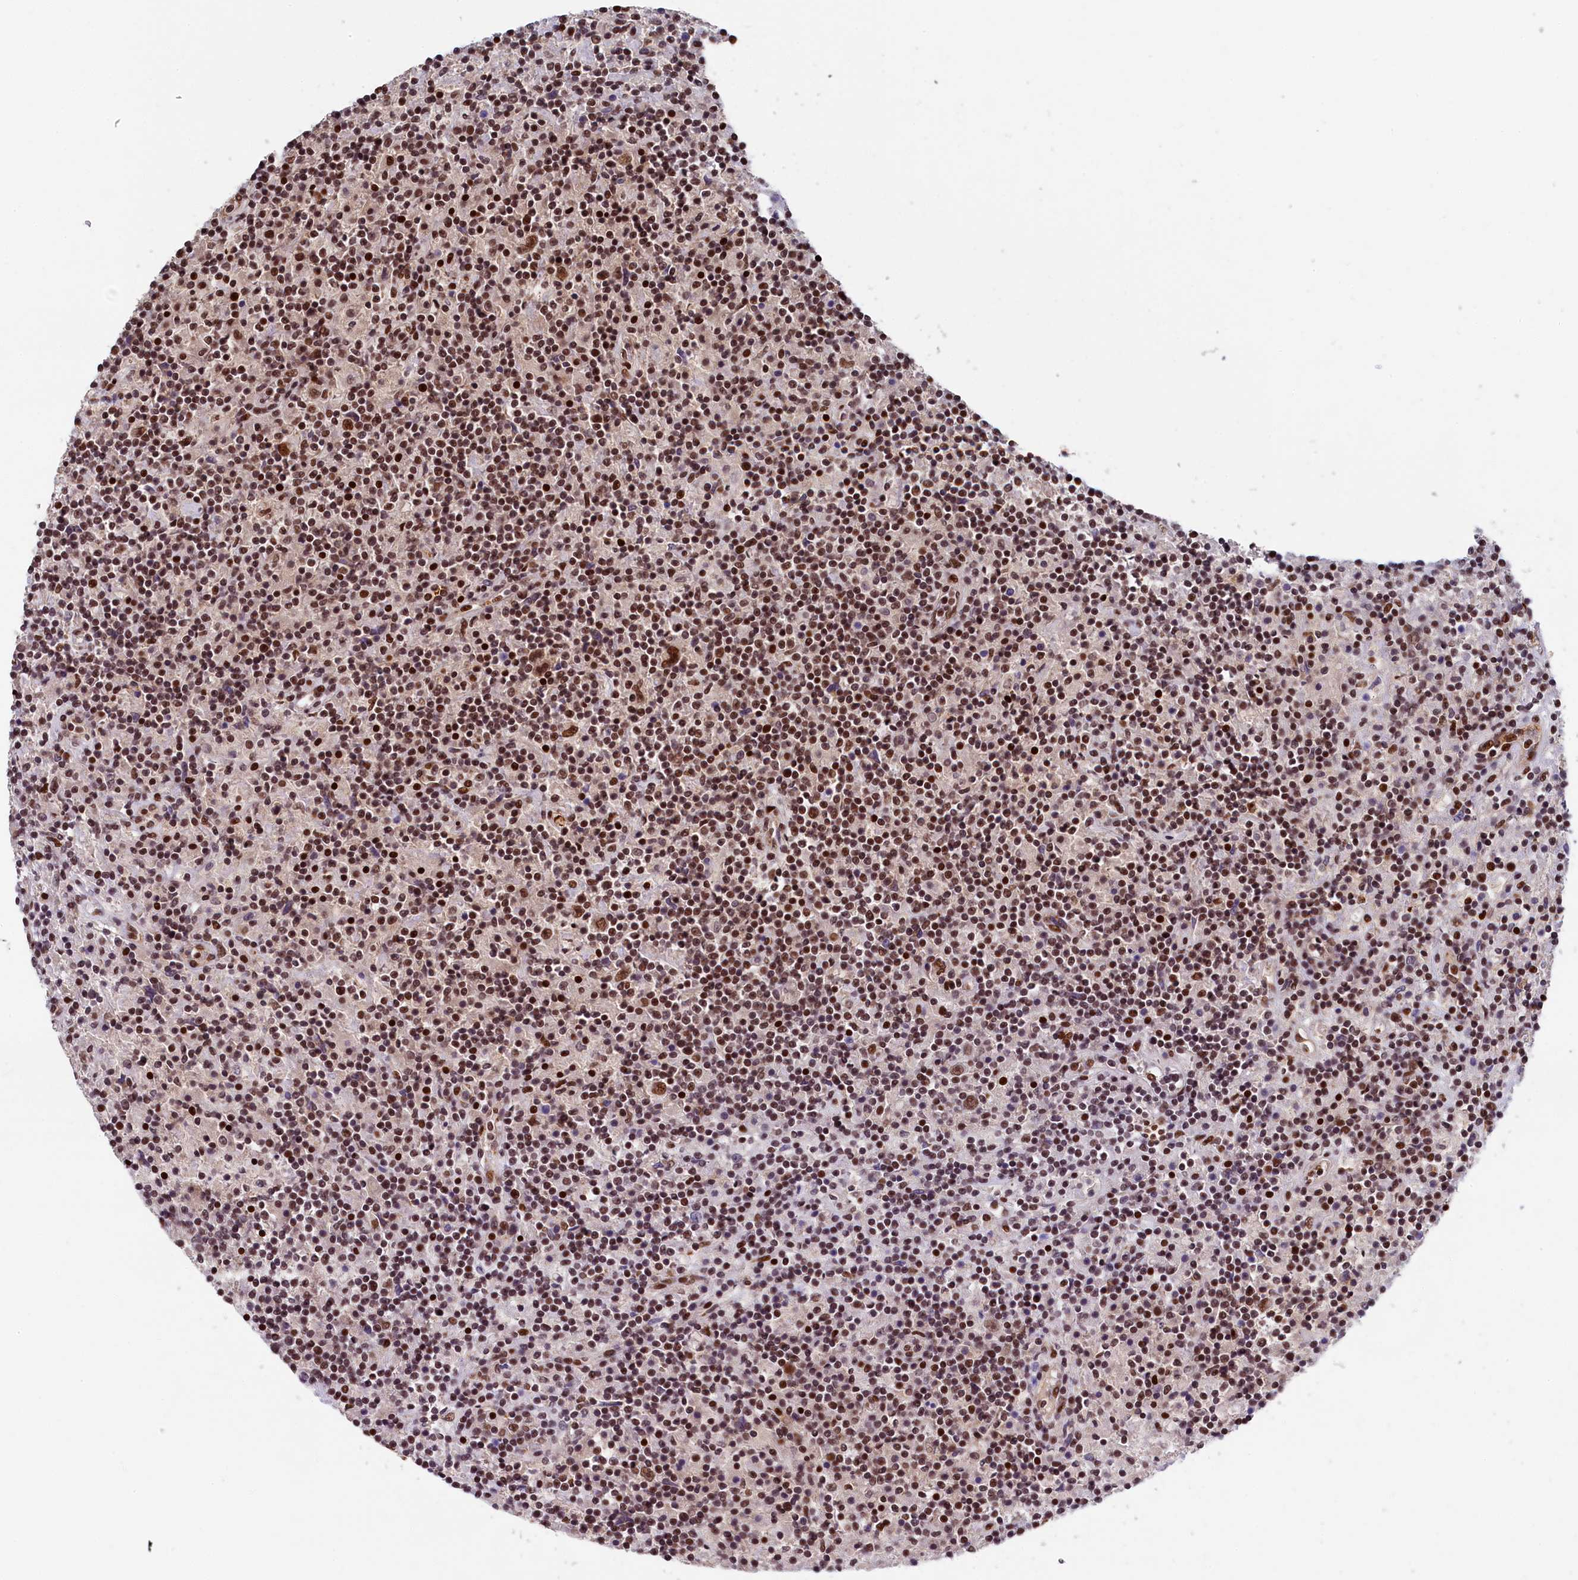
{"staining": {"intensity": "moderate", "quantity": ">75%", "location": "nuclear"}, "tissue": "lymphoma", "cell_type": "Tumor cells", "image_type": "cancer", "snomed": [{"axis": "morphology", "description": "Hodgkin's disease, NOS"}, {"axis": "topography", "description": "Lymph node"}], "caption": "IHC of lymphoma shows medium levels of moderate nuclear expression in approximately >75% of tumor cells.", "gene": "ADIG", "patient": {"sex": "male", "age": 70}}